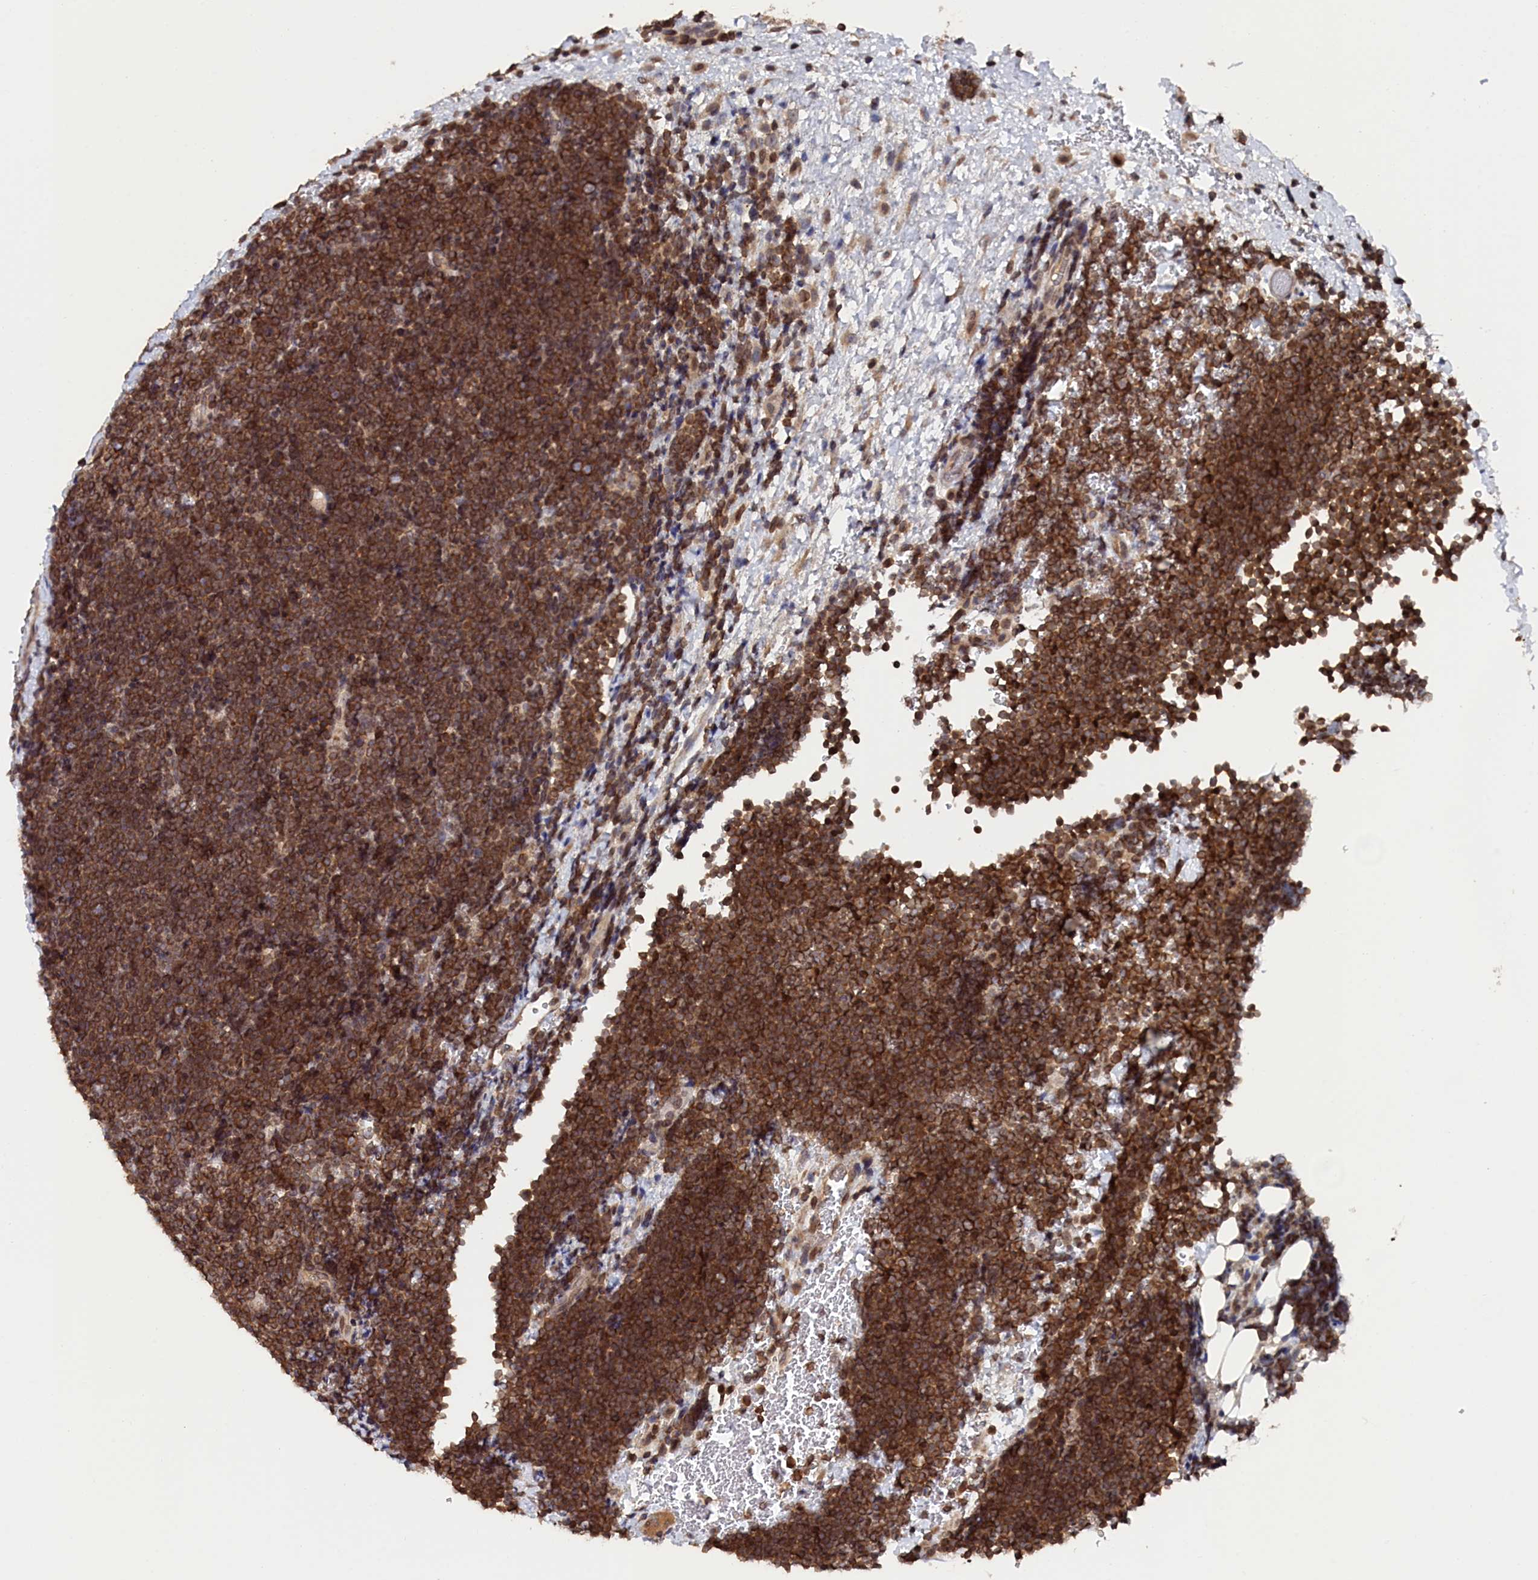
{"staining": {"intensity": "moderate", "quantity": ">75%", "location": "cytoplasmic/membranous,nuclear"}, "tissue": "lymphoma", "cell_type": "Tumor cells", "image_type": "cancer", "snomed": [{"axis": "morphology", "description": "Malignant lymphoma, non-Hodgkin's type, High grade"}, {"axis": "topography", "description": "Lymph node"}], "caption": "Immunohistochemistry histopathology image of lymphoma stained for a protein (brown), which reveals medium levels of moderate cytoplasmic/membranous and nuclear positivity in about >75% of tumor cells.", "gene": "ANKEF1", "patient": {"sex": "male", "age": 13}}